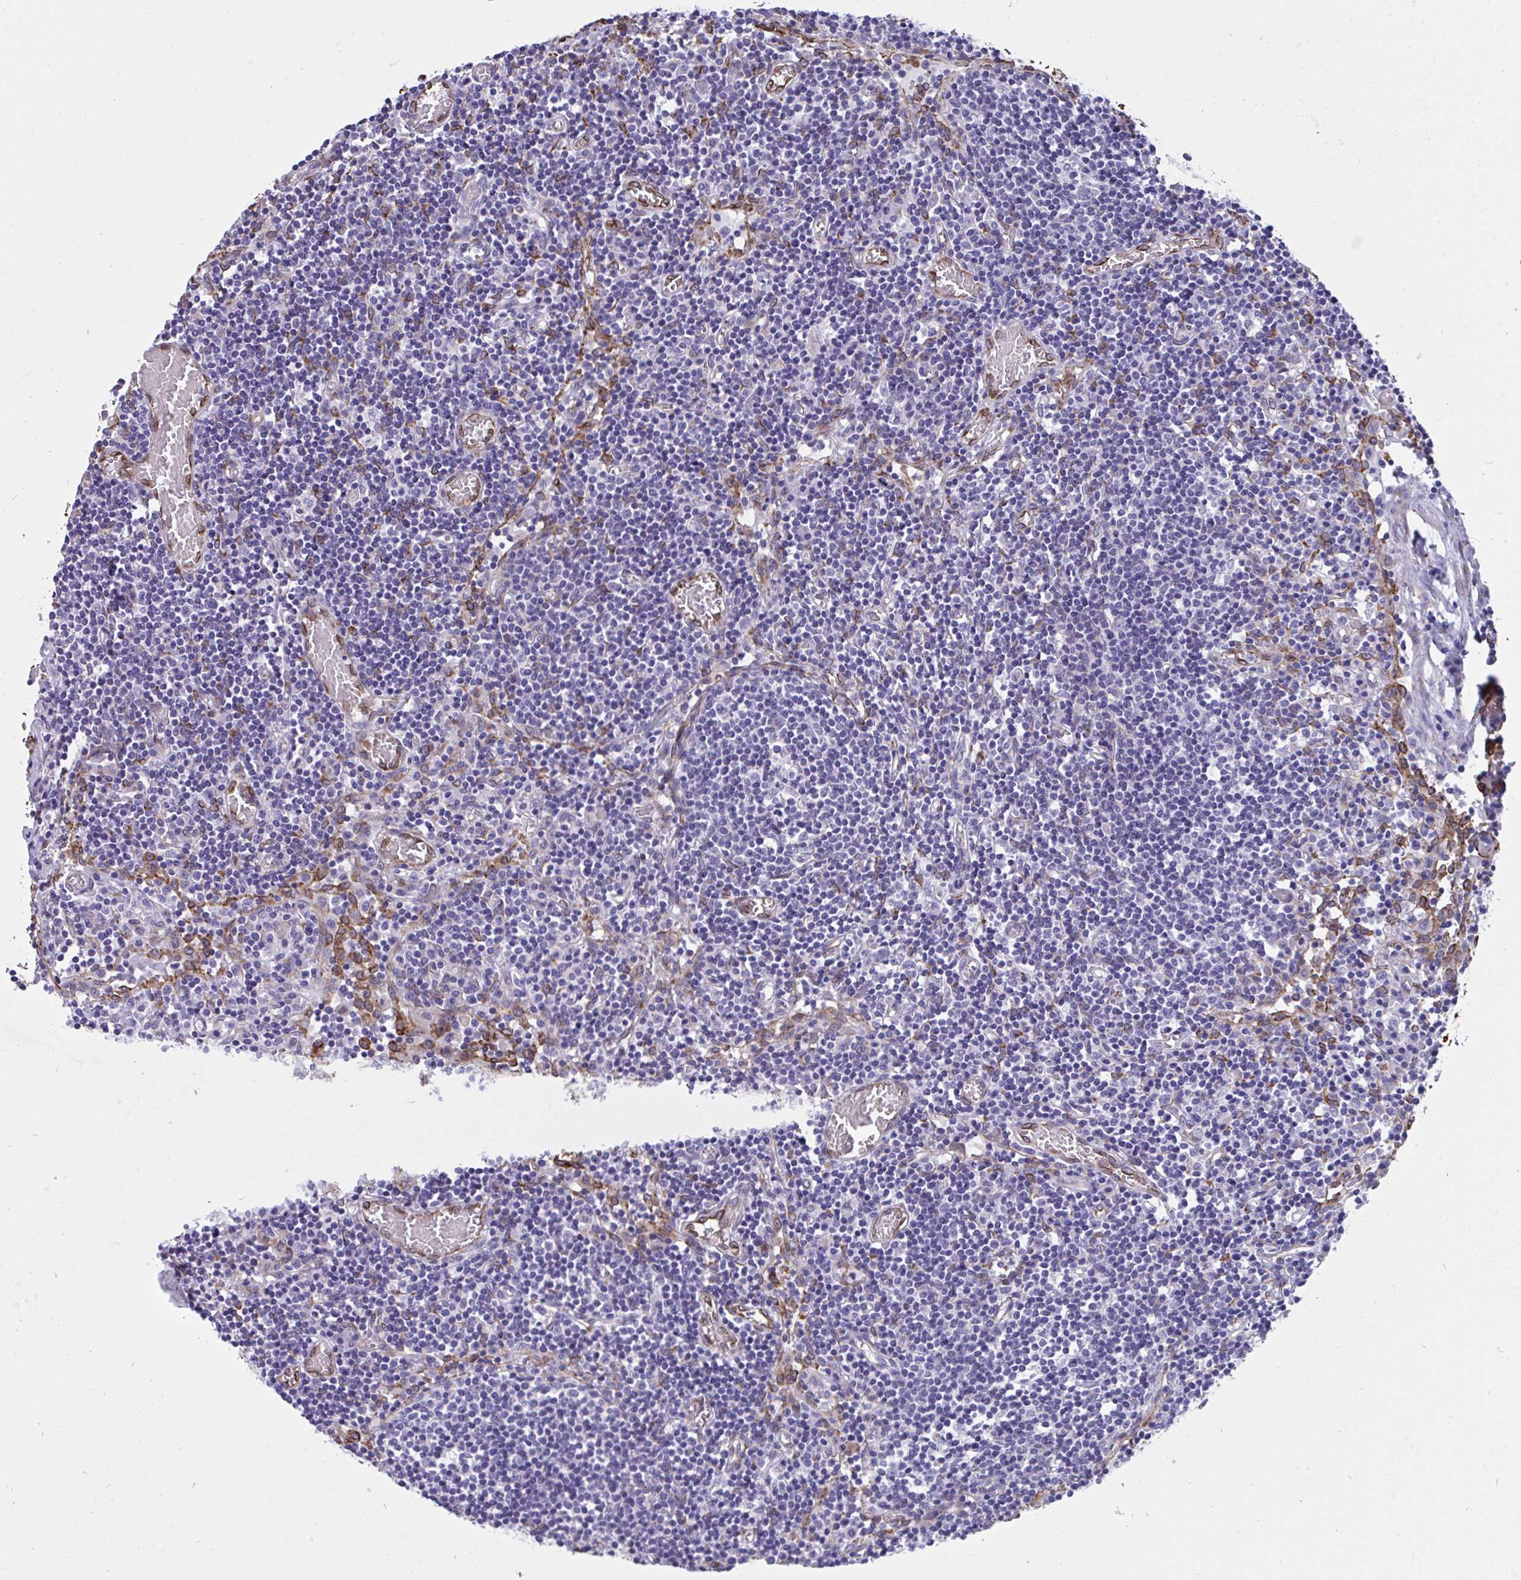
{"staining": {"intensity": "negative", "quantity": "none", "location": "none"}, "tissue": "lymph node", "cell_type": "Germinal center cells", "image_type": "normal", "snomed": [{"axis": "morphology", "description": "Normal tissue, NOS"}, {"axis": "topography", "description": "Lymph node"}], "caption": "DAB (3,3'-diaminobenzidine) immunohistochemical staining of unremarkable human lymph node exhibits no significant positivity in germinal center cells. (Immunohistochemistry (ihc), brightfield microscopy, high magnification).", "gene": "ASPH", "patient": {"sex": "male", "age": 66}}